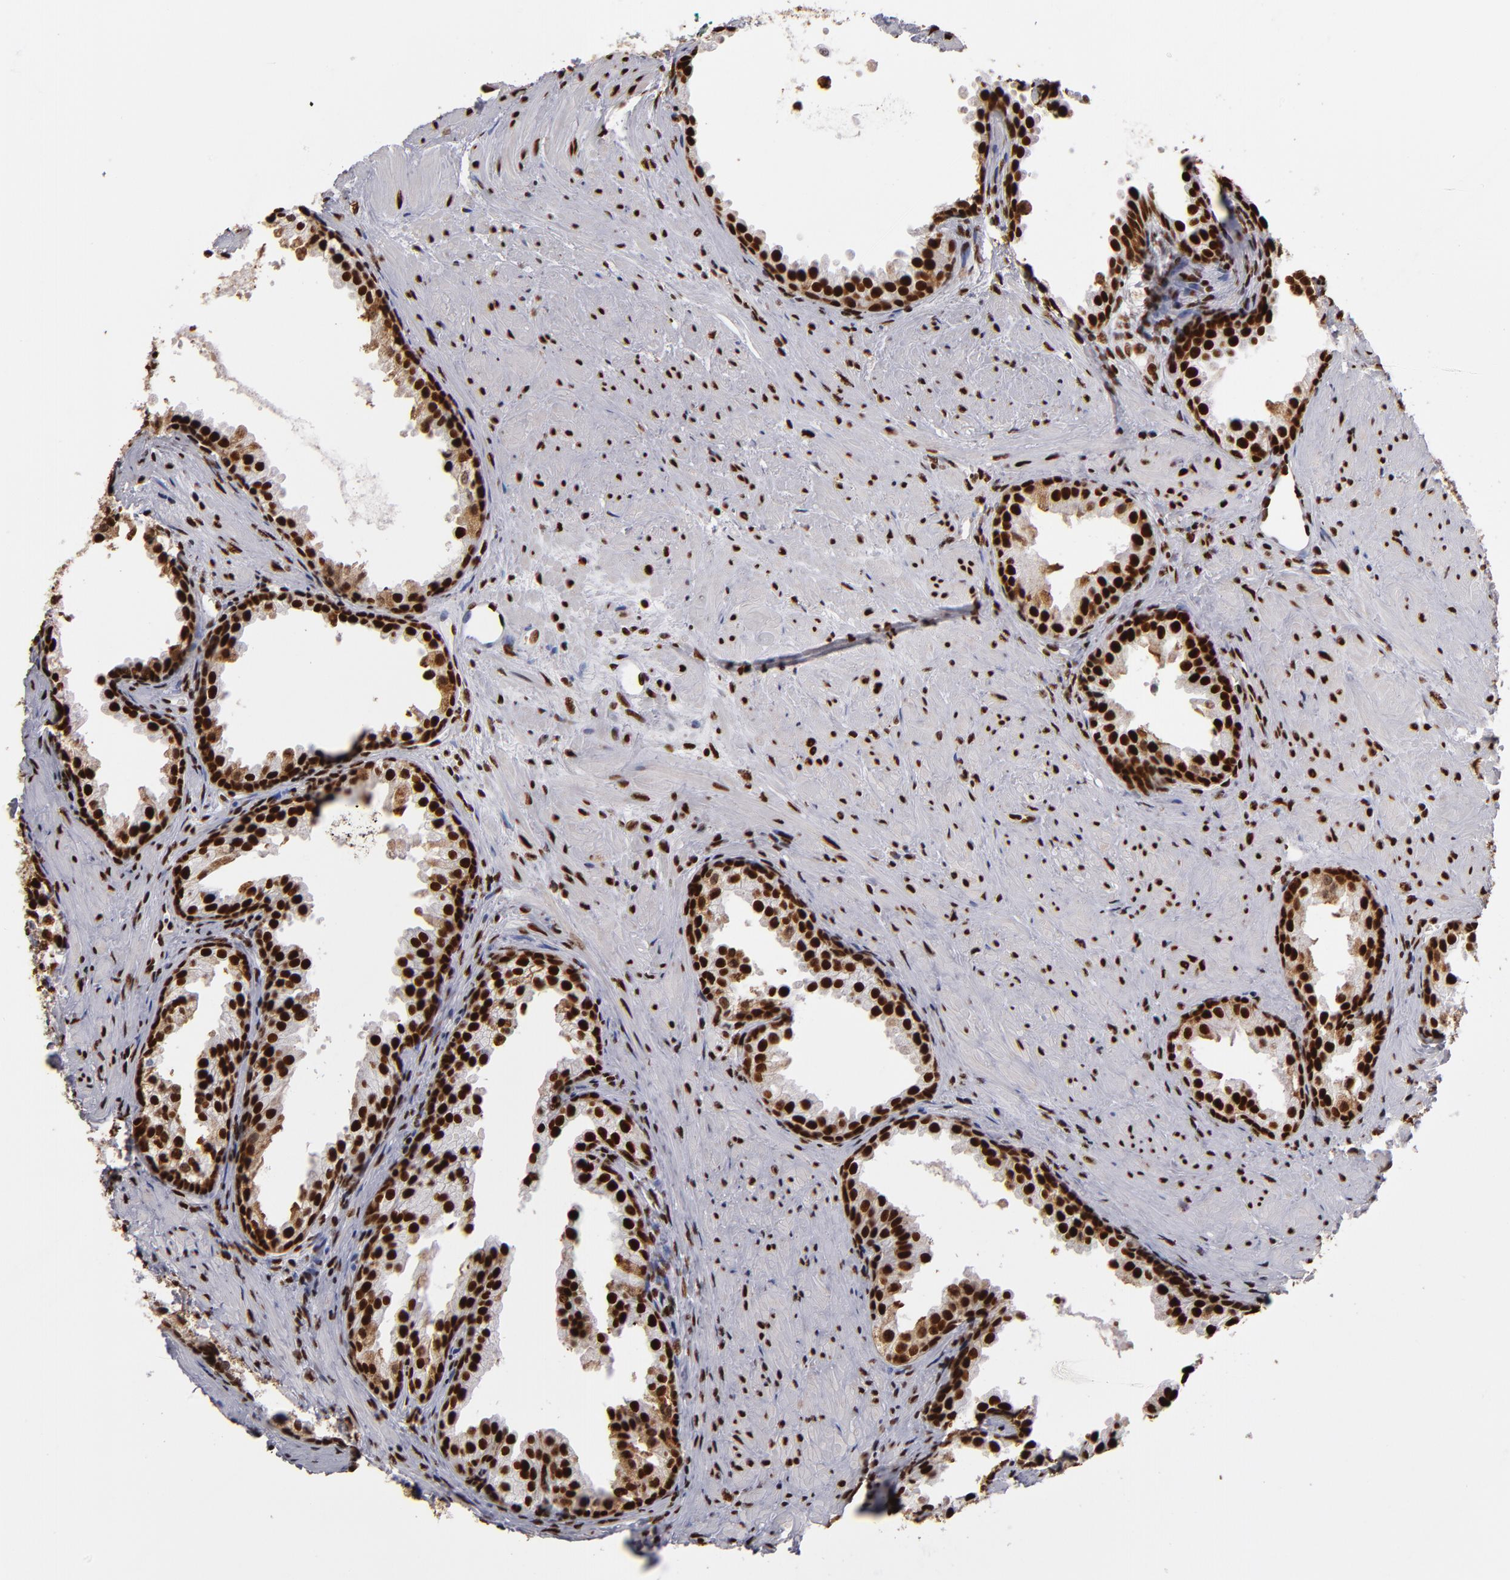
{"staining": {"intensity": "strong", "quantity": ">75%", "location": "nuclear"}, "tissue": "prostate cancer", "cell_type": "Tumor cells", "image_type": "cancer", "snomed": [{"axis": "morphology", "description": "Adenocarcinoma, Medium grade"}, {"axis": "topography", "description": "Prostate"}], "caption": "DAB (3,3'-diaminobenzidine) immunohistochemical staining of human prostate cancer displays strong nuclear protein staining in about >75% of tumor cells. The protein is stained brown, and the nuclei are stained in blue (DAB (3,3'-diaminobenzidine) IHC with brightfield microscopy, high magnification).", "gene": "MRE11", "patient": {"sex": "male", "age": 70}}